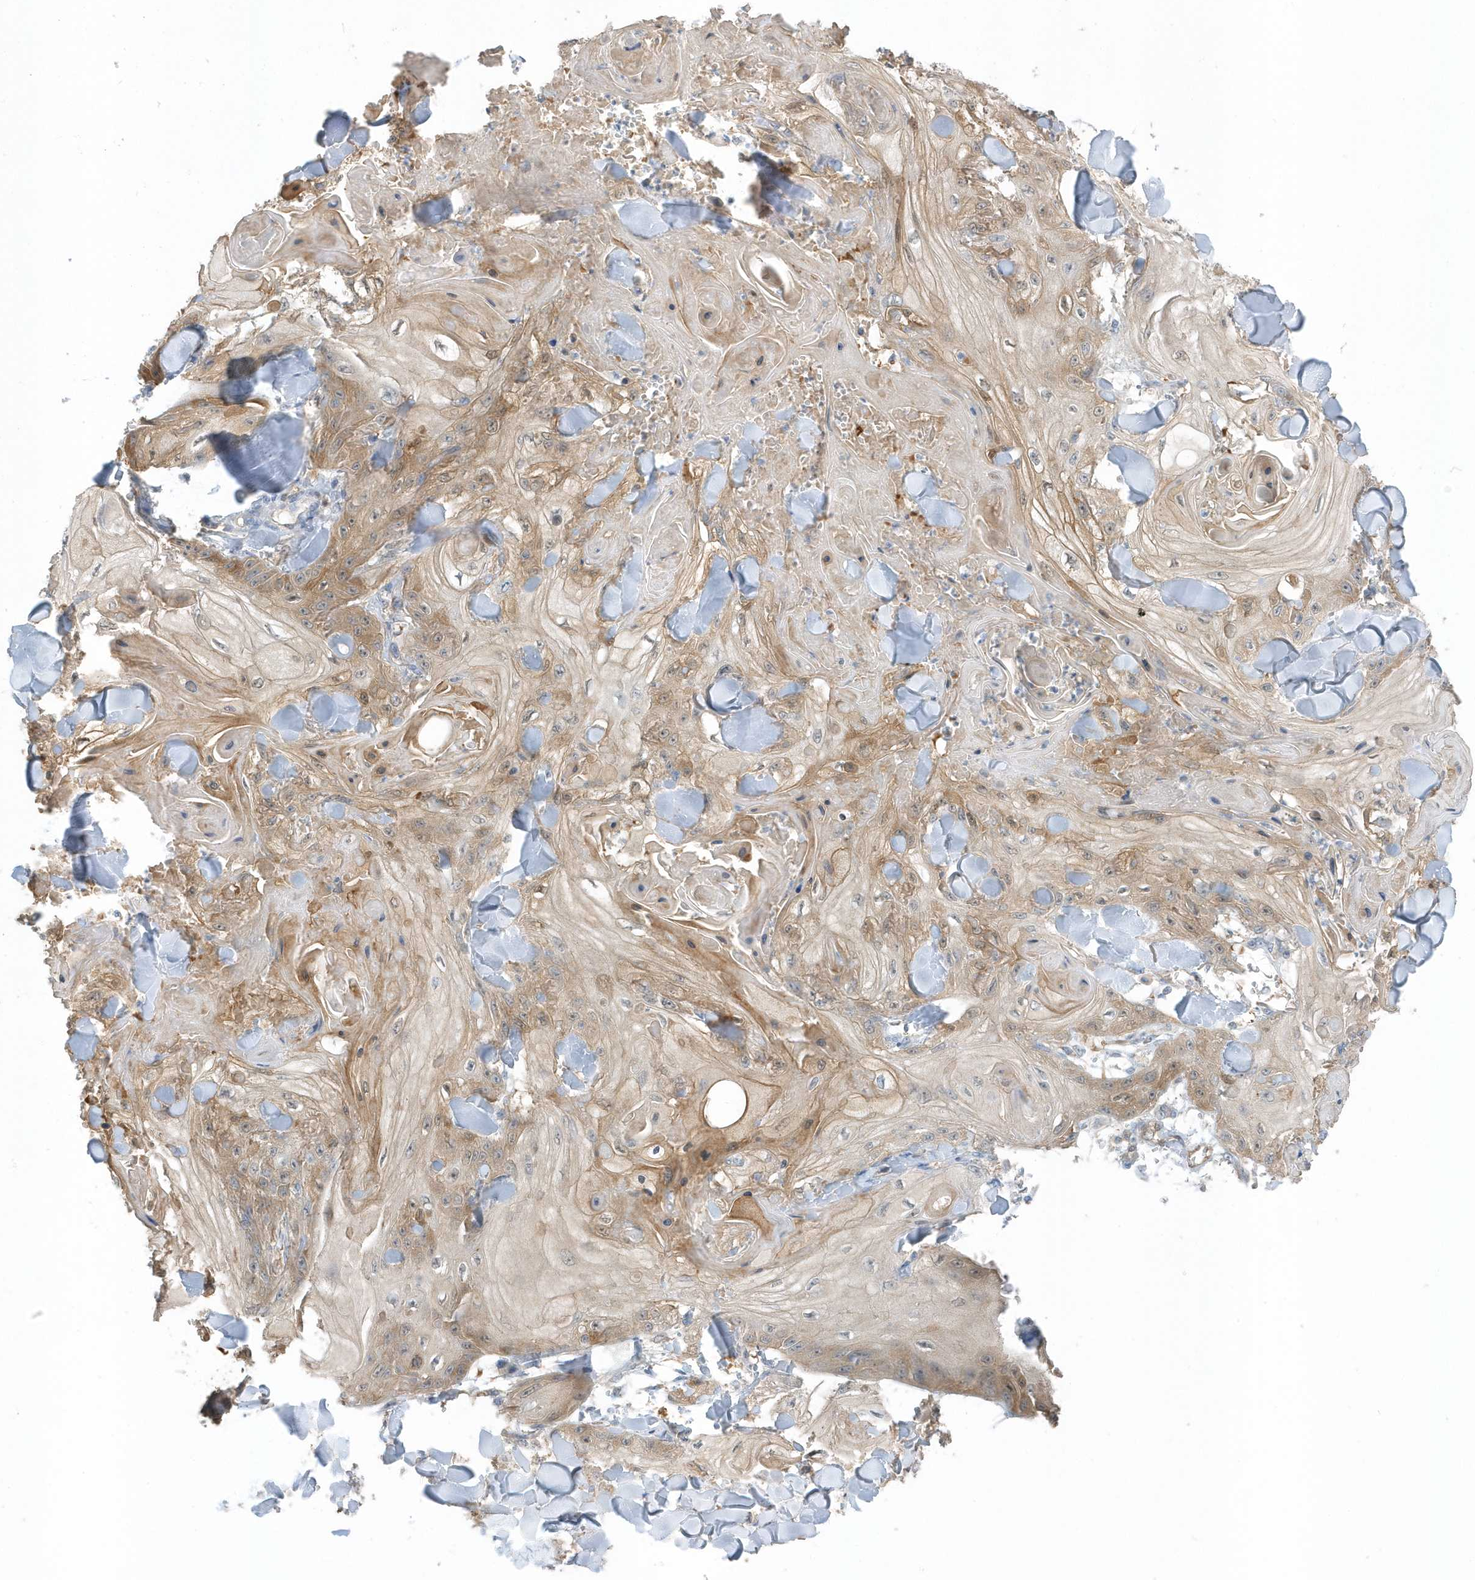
{"staining": {"intensity": "moderate", "quantity": "25%-75%", "location": "cytoplasmic/membranous"}, "tissue": "skin cancer", "cell_type": "Tumor cells", "image_type": "cancer", "snomed": [{"axis": "morphology", "description": "Squamous cell carcinoma, NOS"}, {"axis": "topography", "description": "Skin"}], "caption": "DAB immunohistochemical staining of skin cancer (squamous cell carcinoma) displays moderate cytoplasmic/membranous protein expression in approximately 25%-75% of tumor cells.", "gene": "USP53", "patient": {"sex": "male", "age": 74}}